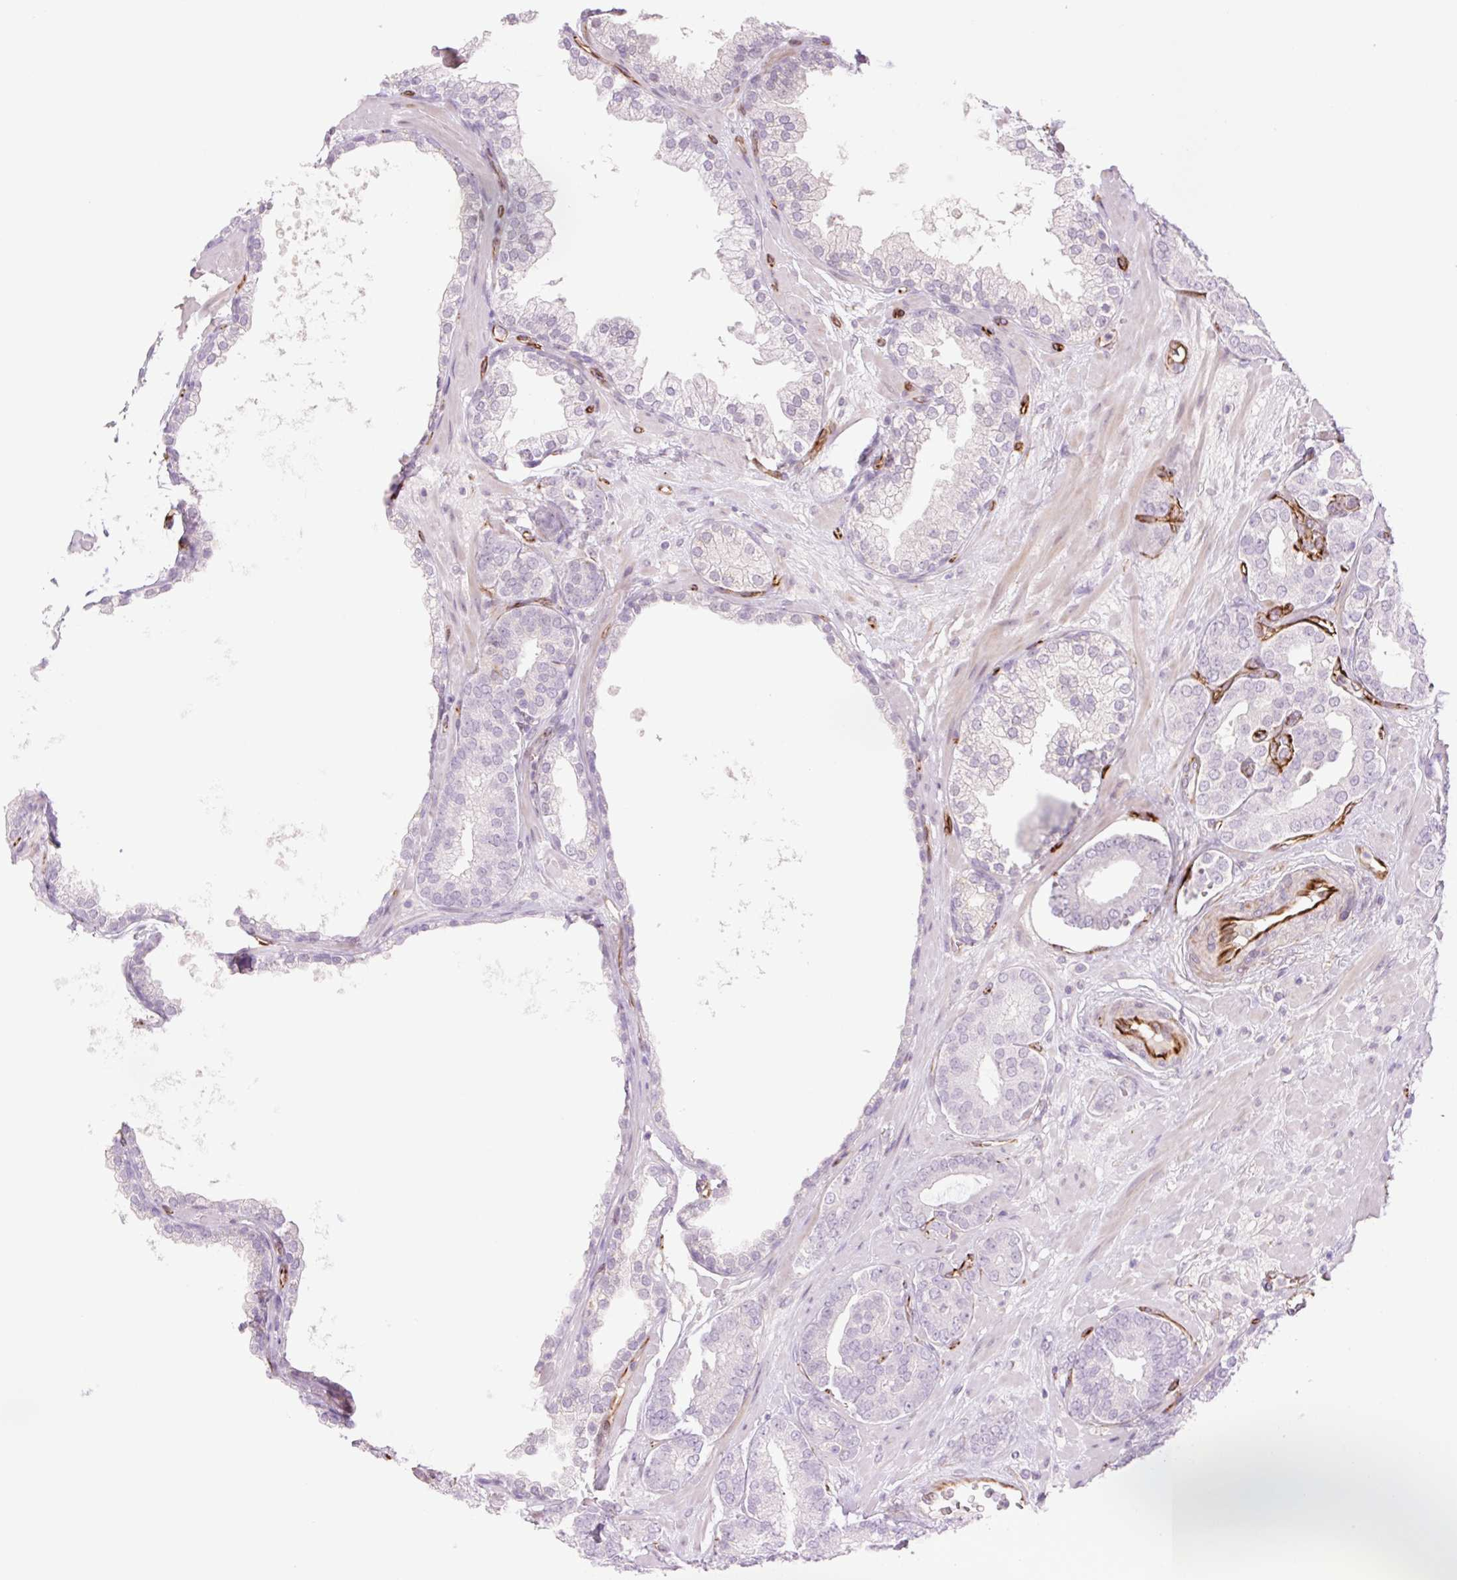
{"staining": {"intensity": "negative", "quantity": "none", "location": "none"}, "tissue": "prostate cancer", "cell_type": "Tumor cells", "image_type": "cancer", "snomed": [{"axis": "morphology", "description": "Adenocarcinoma, High grade"}, {"axis": "topography", "description": "Prostate"}], "caption": "Tumor cells are negative for protein expression in human prostate cancer.", "gene": "ZFYVE21", "patient": {"sex": "male", "age": 66}}